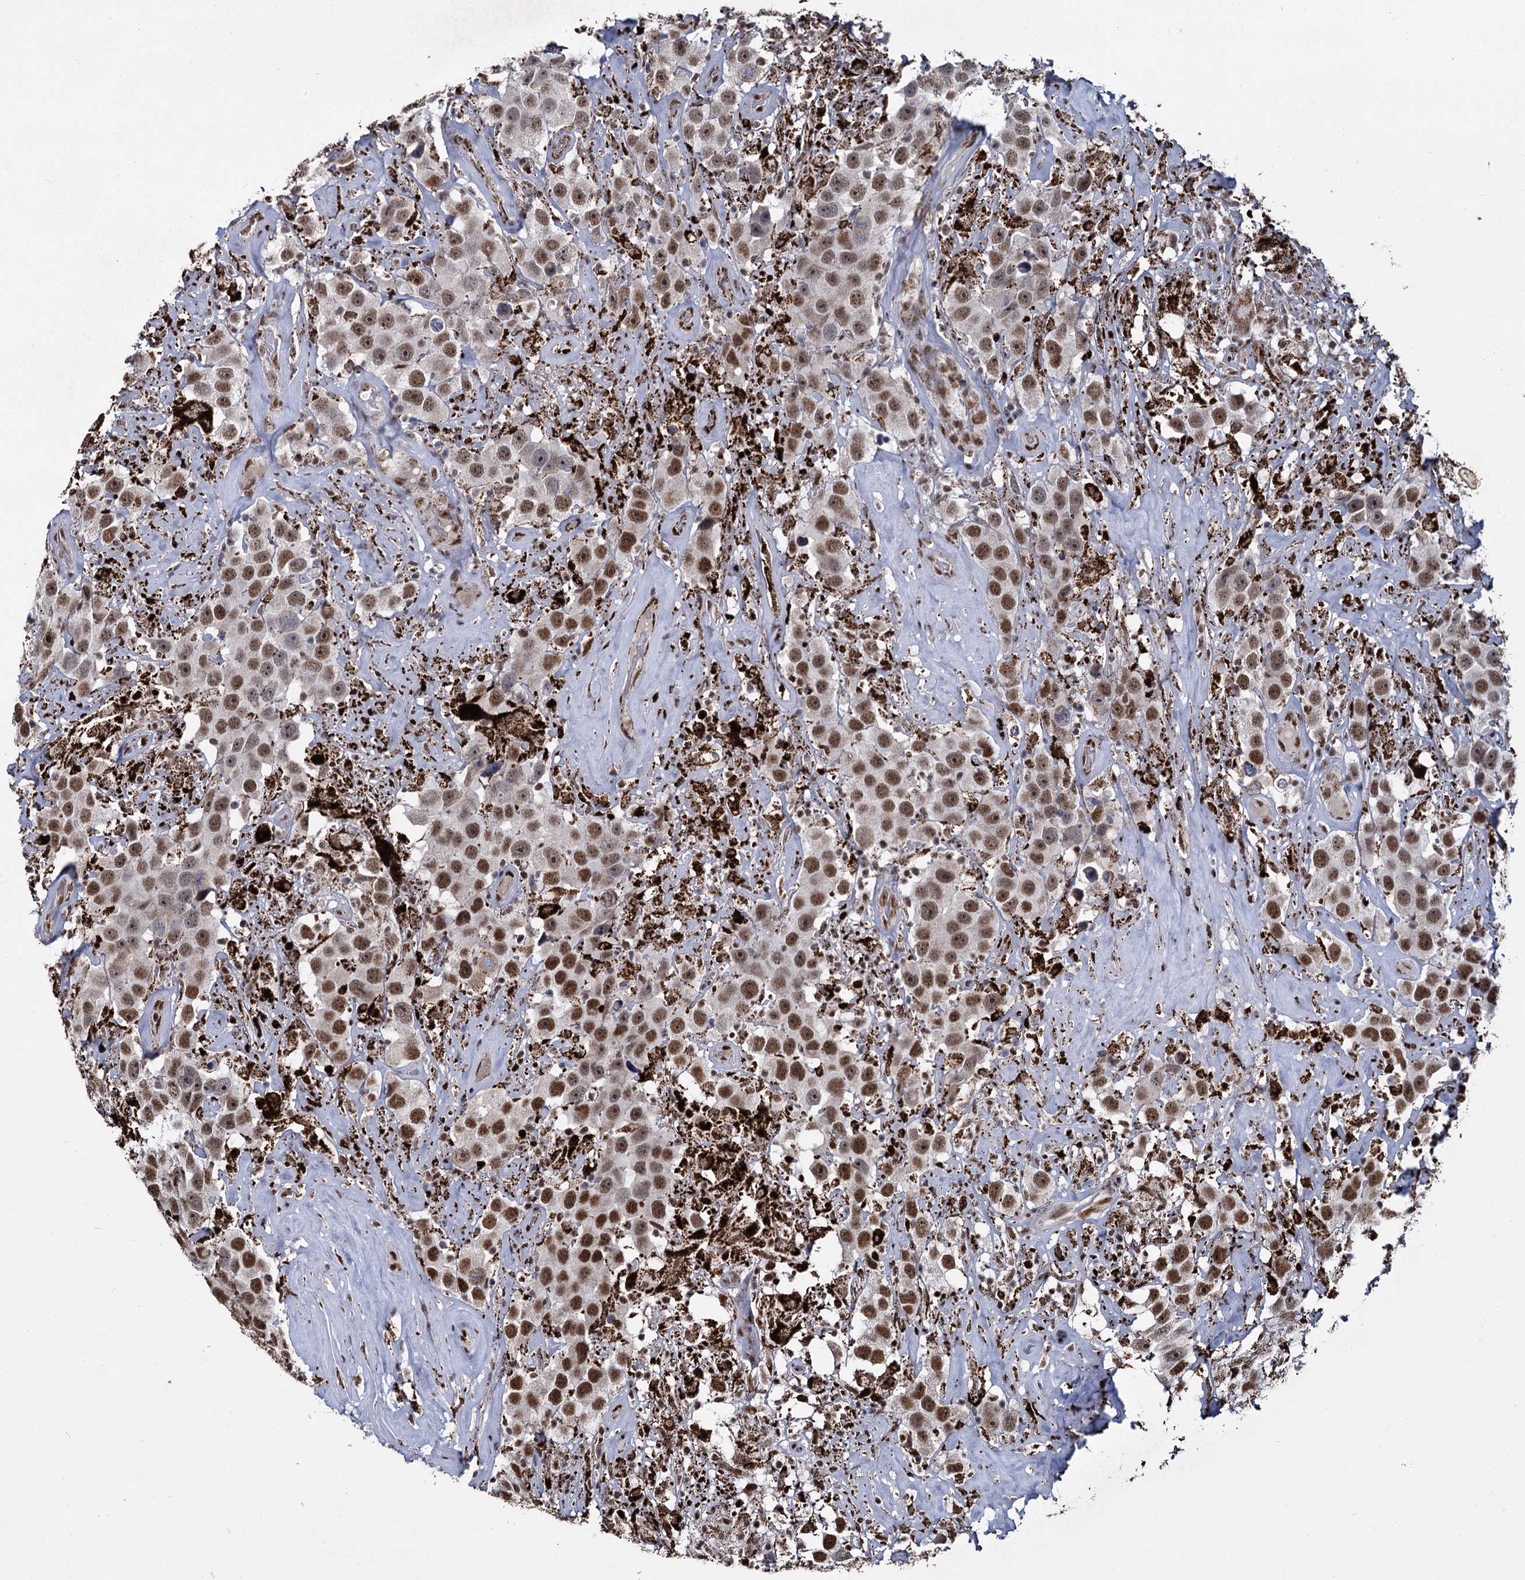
{"staining": {"intensity": "moderate", "quantity": ">75%", "location": "nuclear"}, "tissue": "testis cancer", "cell_type": "Tumor cells", "image_type": "cancer", "snomed": [{"axis": "morphology", "description": "Seminoma, NOS"}, {"axis": "topography", "description": "Testis"}], "caption": "High-magnification brightfield microscopy of testis seminoma stained with DAB (3,3'-diaminobenzidine) (brown) and counterstained with hematoxylin (blue). tumor cells exhibit moderate nuclear positivity is seen in approximately>75% of cells. (Brightfield microscopy of DAB IHC at high magnification).", "gene": "RPUSD4", "patient": {"sex": "male", "age": 49}}